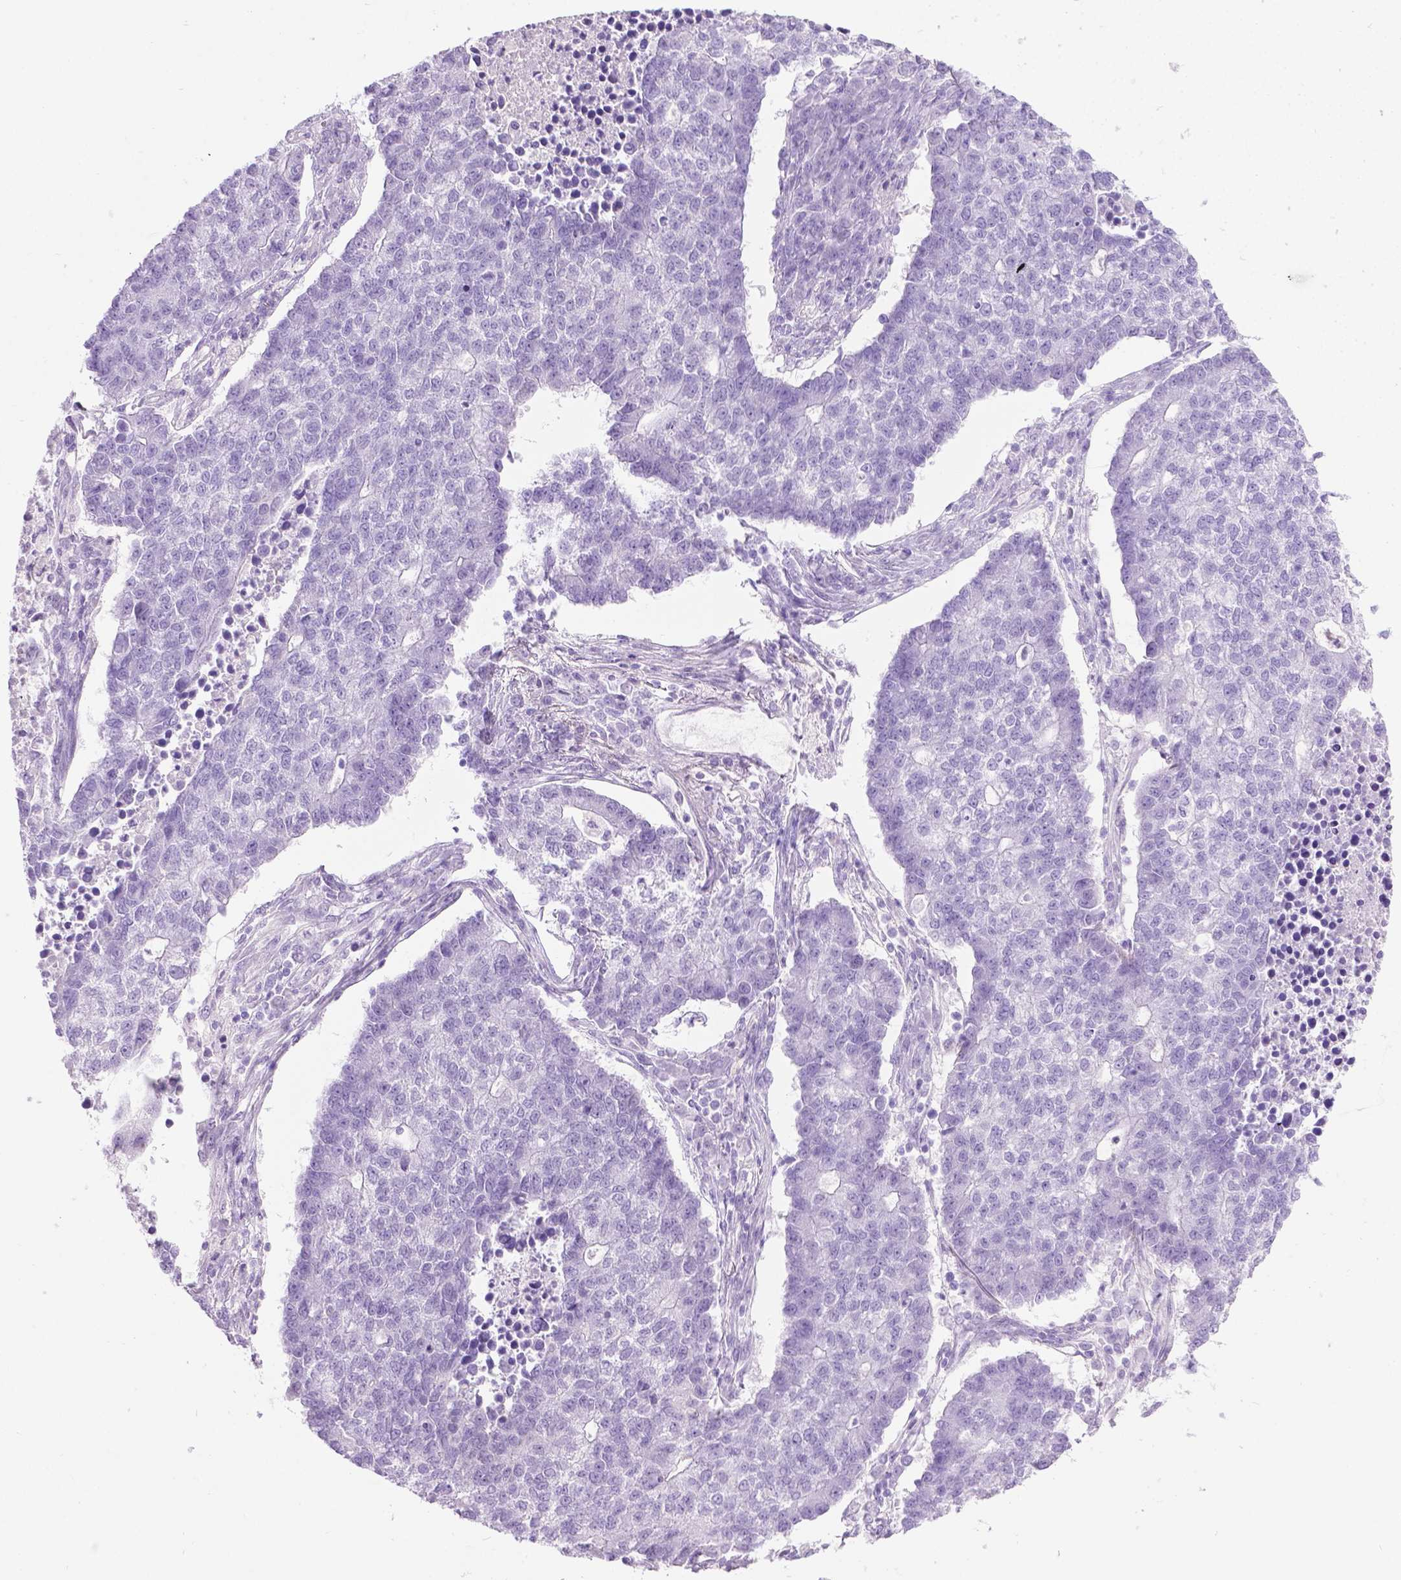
{"staining": {"intensity": "negative", "quantity": "none", "location": "none"}, "tissue": "lung cancer", "cell_type": "Tumor cells", "image_type": "cancer", "snomed": [{"axis": "morphology", "description": "Adenocarcinoma, NOS"}, {"axis": "topography", "description": "Lung"}], "caption": "Photomicrograph shows no significant protein staining in tumor cells of lung cancer (adenocarcinoma).", "gene": "LELP1", "patient": {"sex": "male", "age": 57}}